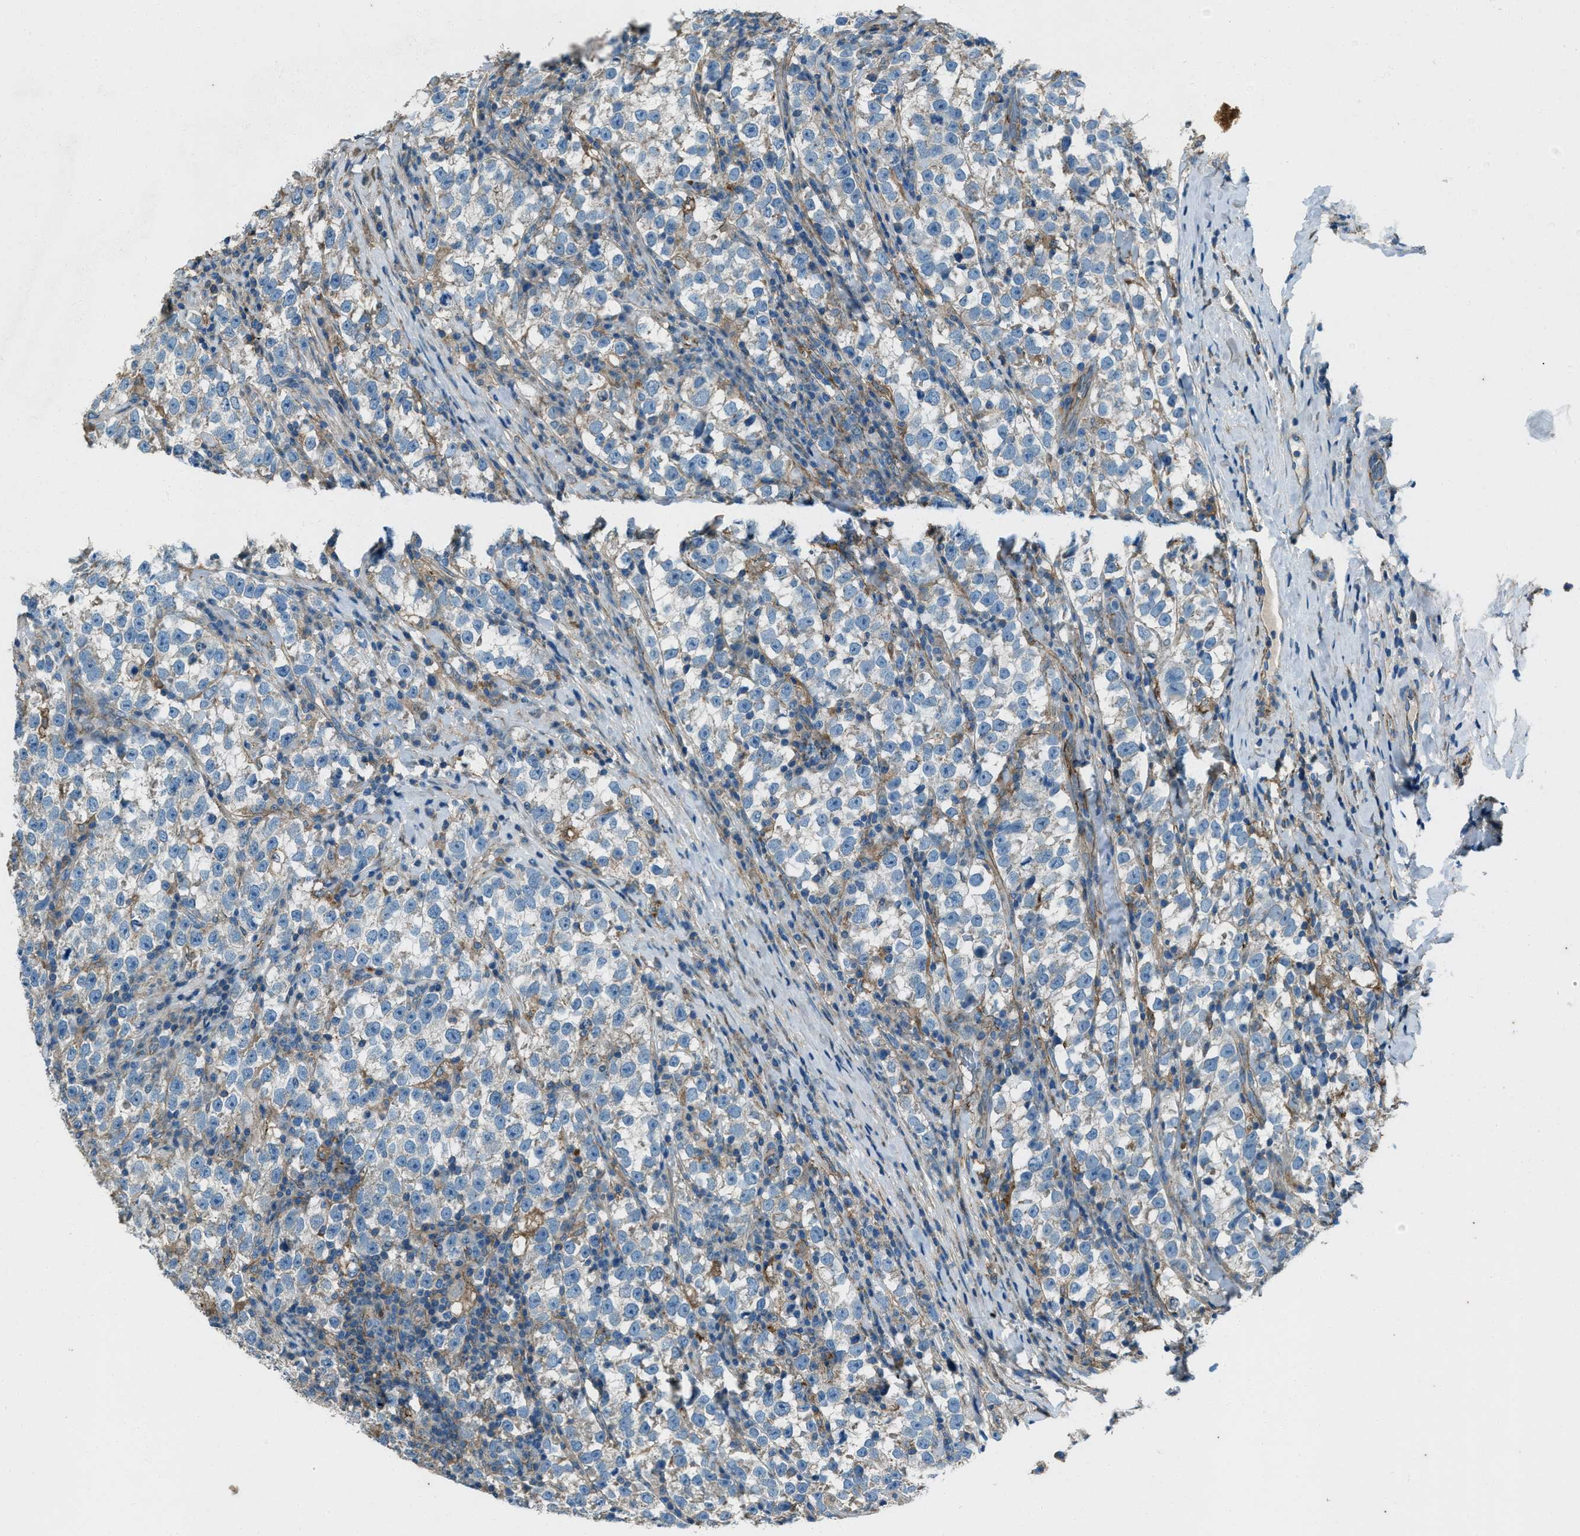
{"staining": {"intensity": "negative", "quantity": "none", "location": "none"}, "tissue": "testis cancer", "cell_type": "Tumor cells", "image_type": "cancer", "snomed": [{"axis": "morphology", "description": "Normal tissue, NOS"}, {"axis": "morphology", "description": "Seminoma, NOS"}, {"axis": "topography", "description": "Testis"}], "caption": "Immunohistochemistry of human testis cancer (seminoma) shows no positivity in tumor cells.", "gene": "SVIL", "patient": {"sex": "male", "age": 43}}